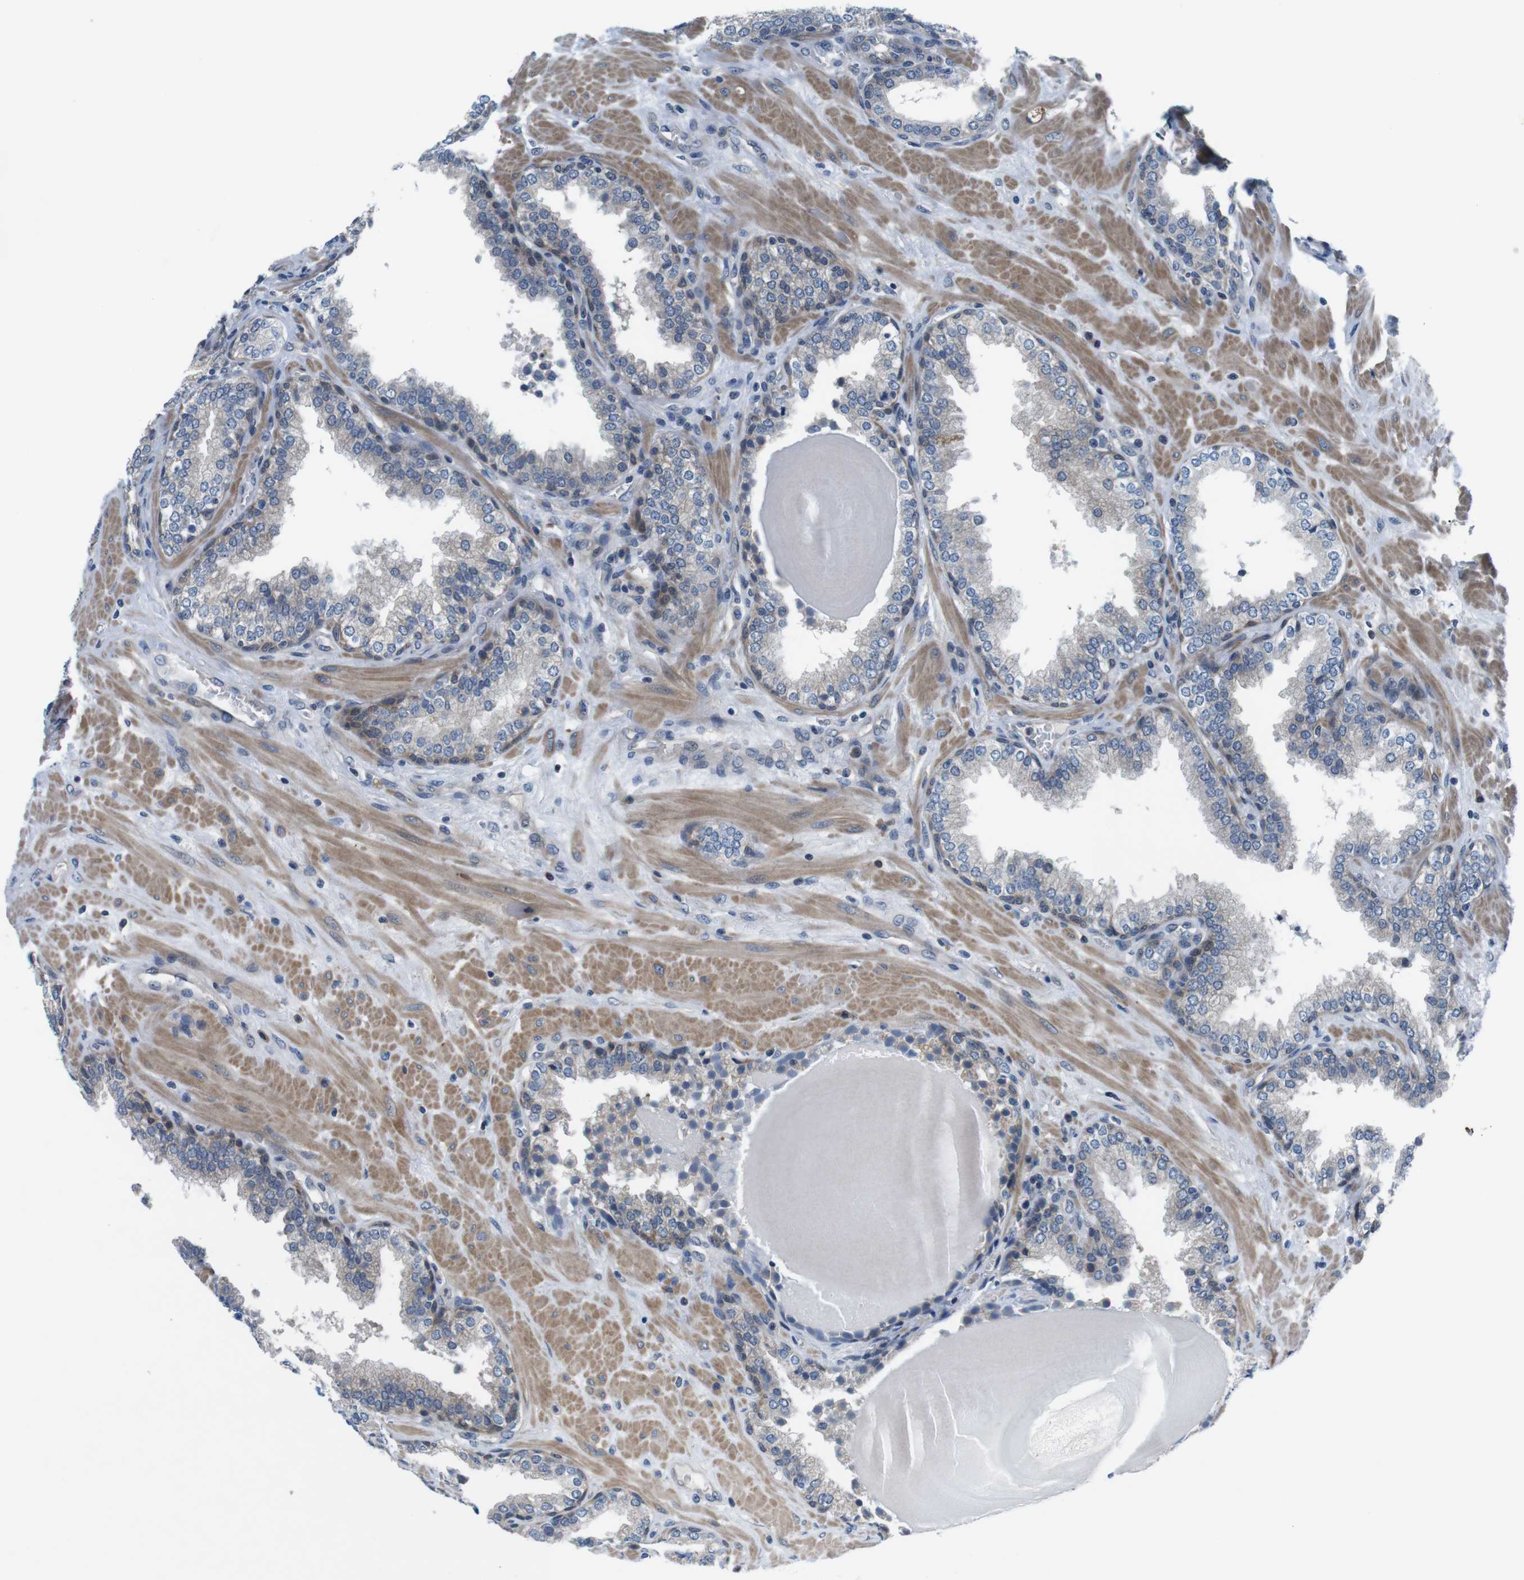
{"staining": {"intensity": "moderate", "quantity": "<25%", "location": "cytoplasmic/membranous"}, "tissue": "prostate", "cell_type": "Glandular cells", "image_type": "normal", "snomed": [{"axis": "morphology", "description": "Normal tissue, NOS"}, {"axis": "topography", "description": "Prostate"}], "caption": "Immunohistochemical staining of benign human prostate displays <25% levels of moderate cytoplasmic/membranous protein staining in about <25% of glandular cells.", "gene": "JAK1", "patient": {"sex": "male", "age": 51}}